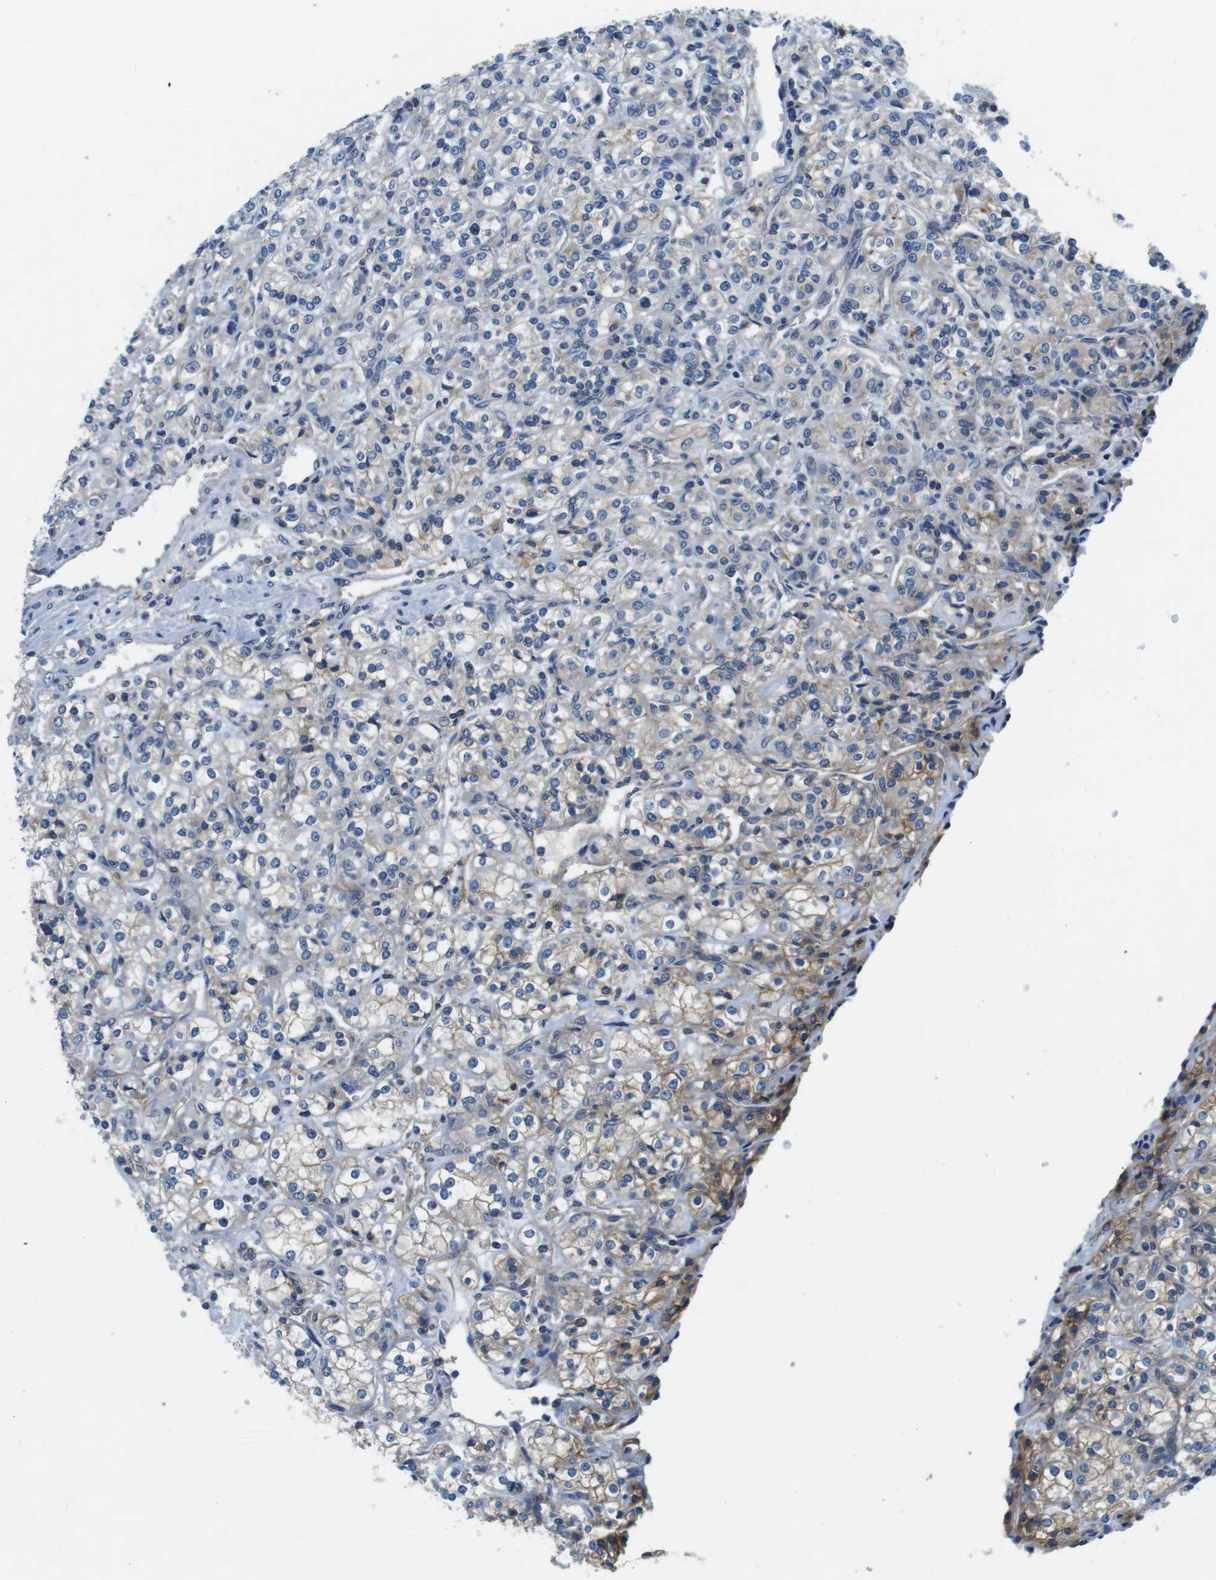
{"staining": {"intensity": "moderate", "quantity": "<25%", "location": "cytoplasmic/membranous"}, "tissue": "renal cancer", "cell_type": "Tumor cells", "image_type": "cancer", "snomed": [{"axis": "morphology", "description": "Adenocarcinoma, NOS"}, {"axis": "topography", "description": "Kidney"}], "caption": "This is an image of IHC staining of renal adenocarcinoma, which shows moderate staining in the cytoplasmic/membranous of tumor cells.", "gene": "DENND4C", "patient": {"sex": "male", "age": 77}}